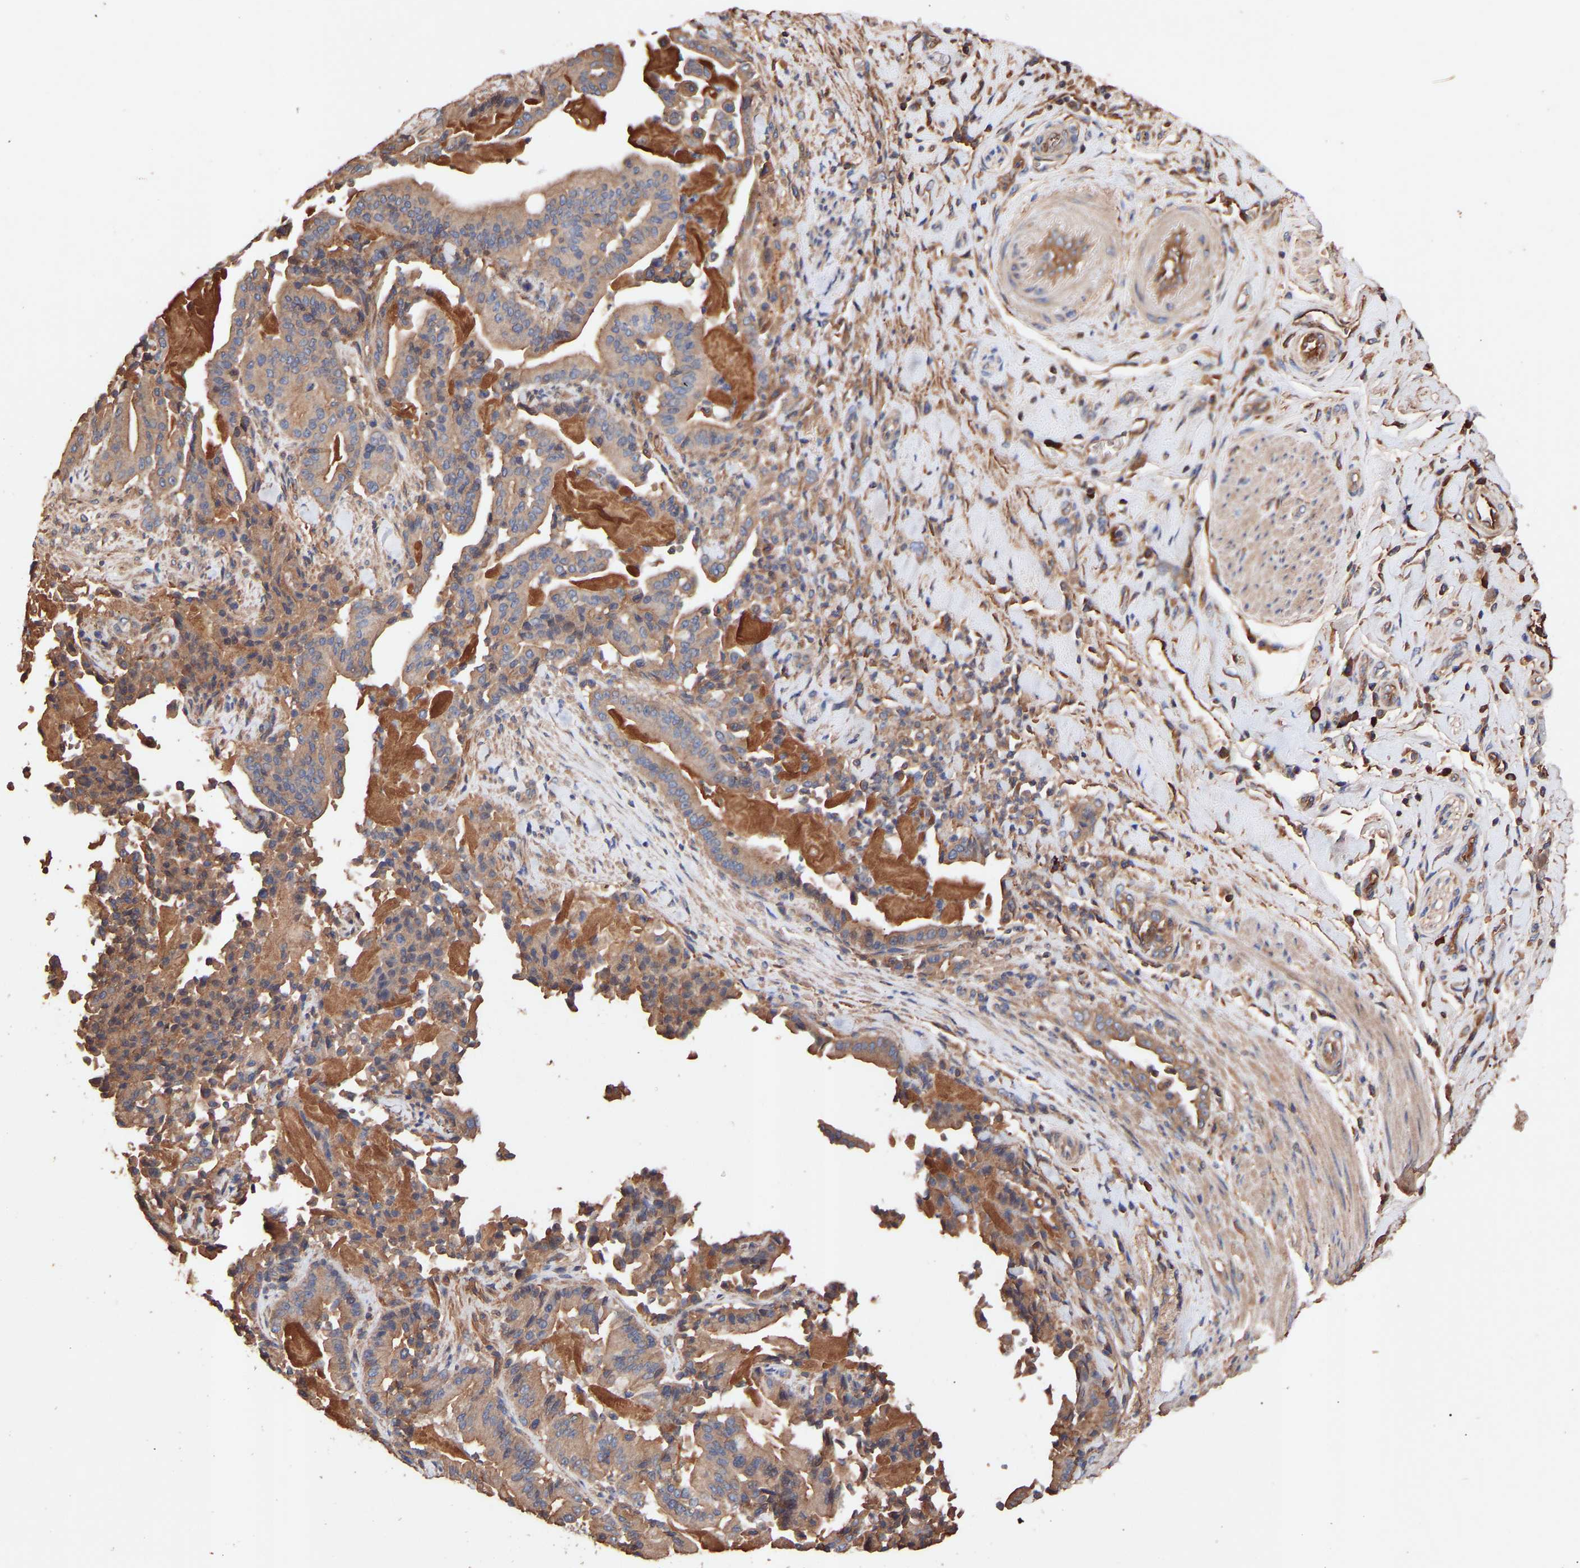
{"staining": {"intensity": "moderate", "quantity": ">75%", "location": "cytoplasmic/membranous"}, "tissue": "pancreatic cancer", "cell_type": "Tumor cells", "image_type": "cancer", "snomed": [{"axis": "morphology", "description": "Normal tissue, NOS"}, {"axis": "morphology", "description": "Adenocarcinoma, NOS"}, {"axis": "topography", "description": "Pancreas"}], "caption": "This is a micrograph of IHC staining of pancreatic adenocarcinoma, which shows moderate positivity in the cytoplasmic/membranous of tumor cells.", "gene": "TMEM268", "patient": {"sex": "male", "age": 63}}